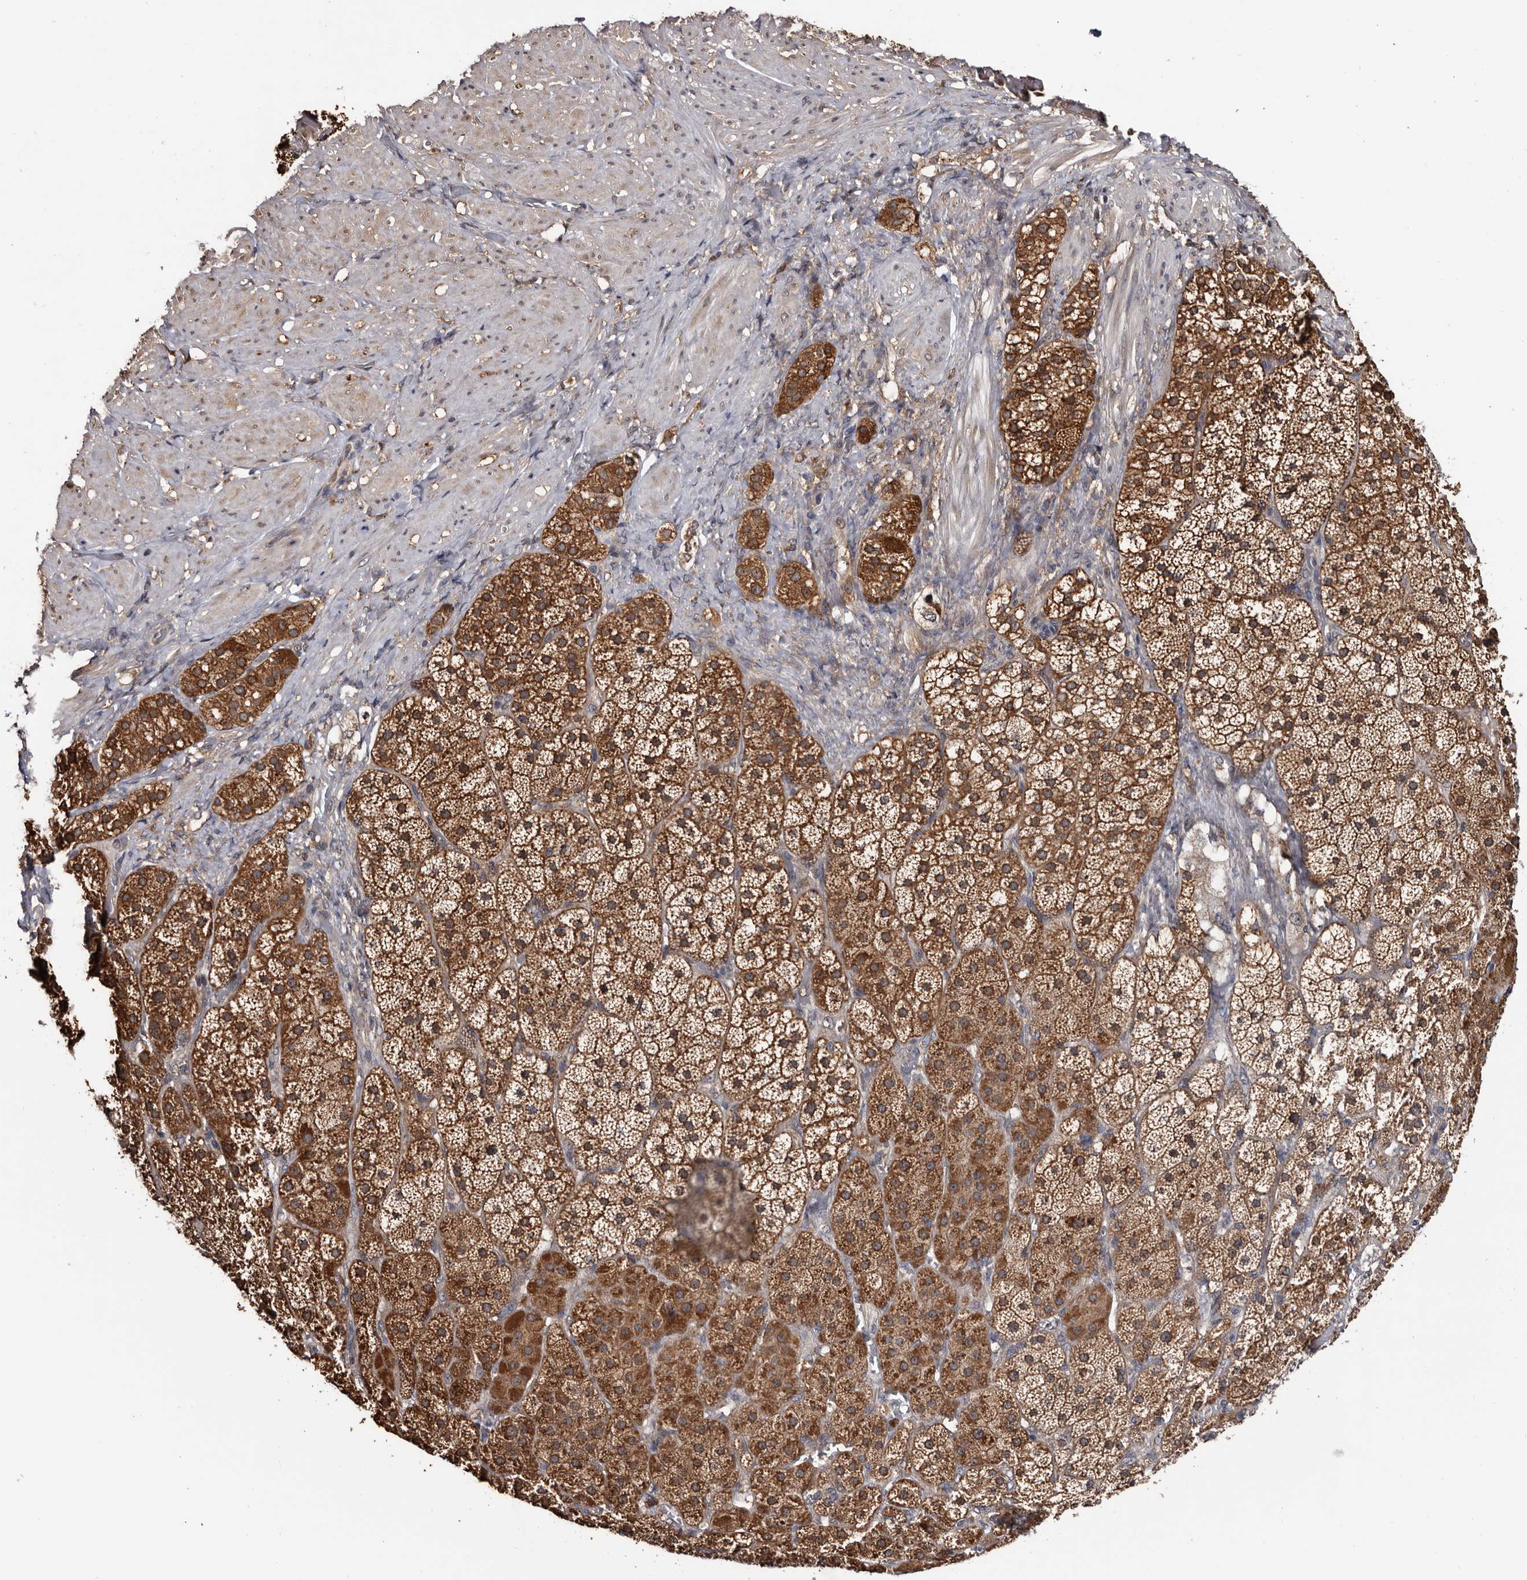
{"staining": {"intensity": "strong", "quantity": ">75%", "location": "cytoplasmic/membranous"}, "tissue": "adrenal gland", "cell_type": "Glandular cells", "image_type": "normal", "snomed": [{"axis": "morphology", "description": "Normal tissue, NOS"}, {"axis": "topography", "description": "Adrenal gland"}], "caption": "Strong cytoplasmic/membranous protein expression is identified in about >75% of glandular cells in adrenal gland. Nuclei are stained in blue.", "gene": "TTI2", "patient": {"sex": "male", "age": 57}}